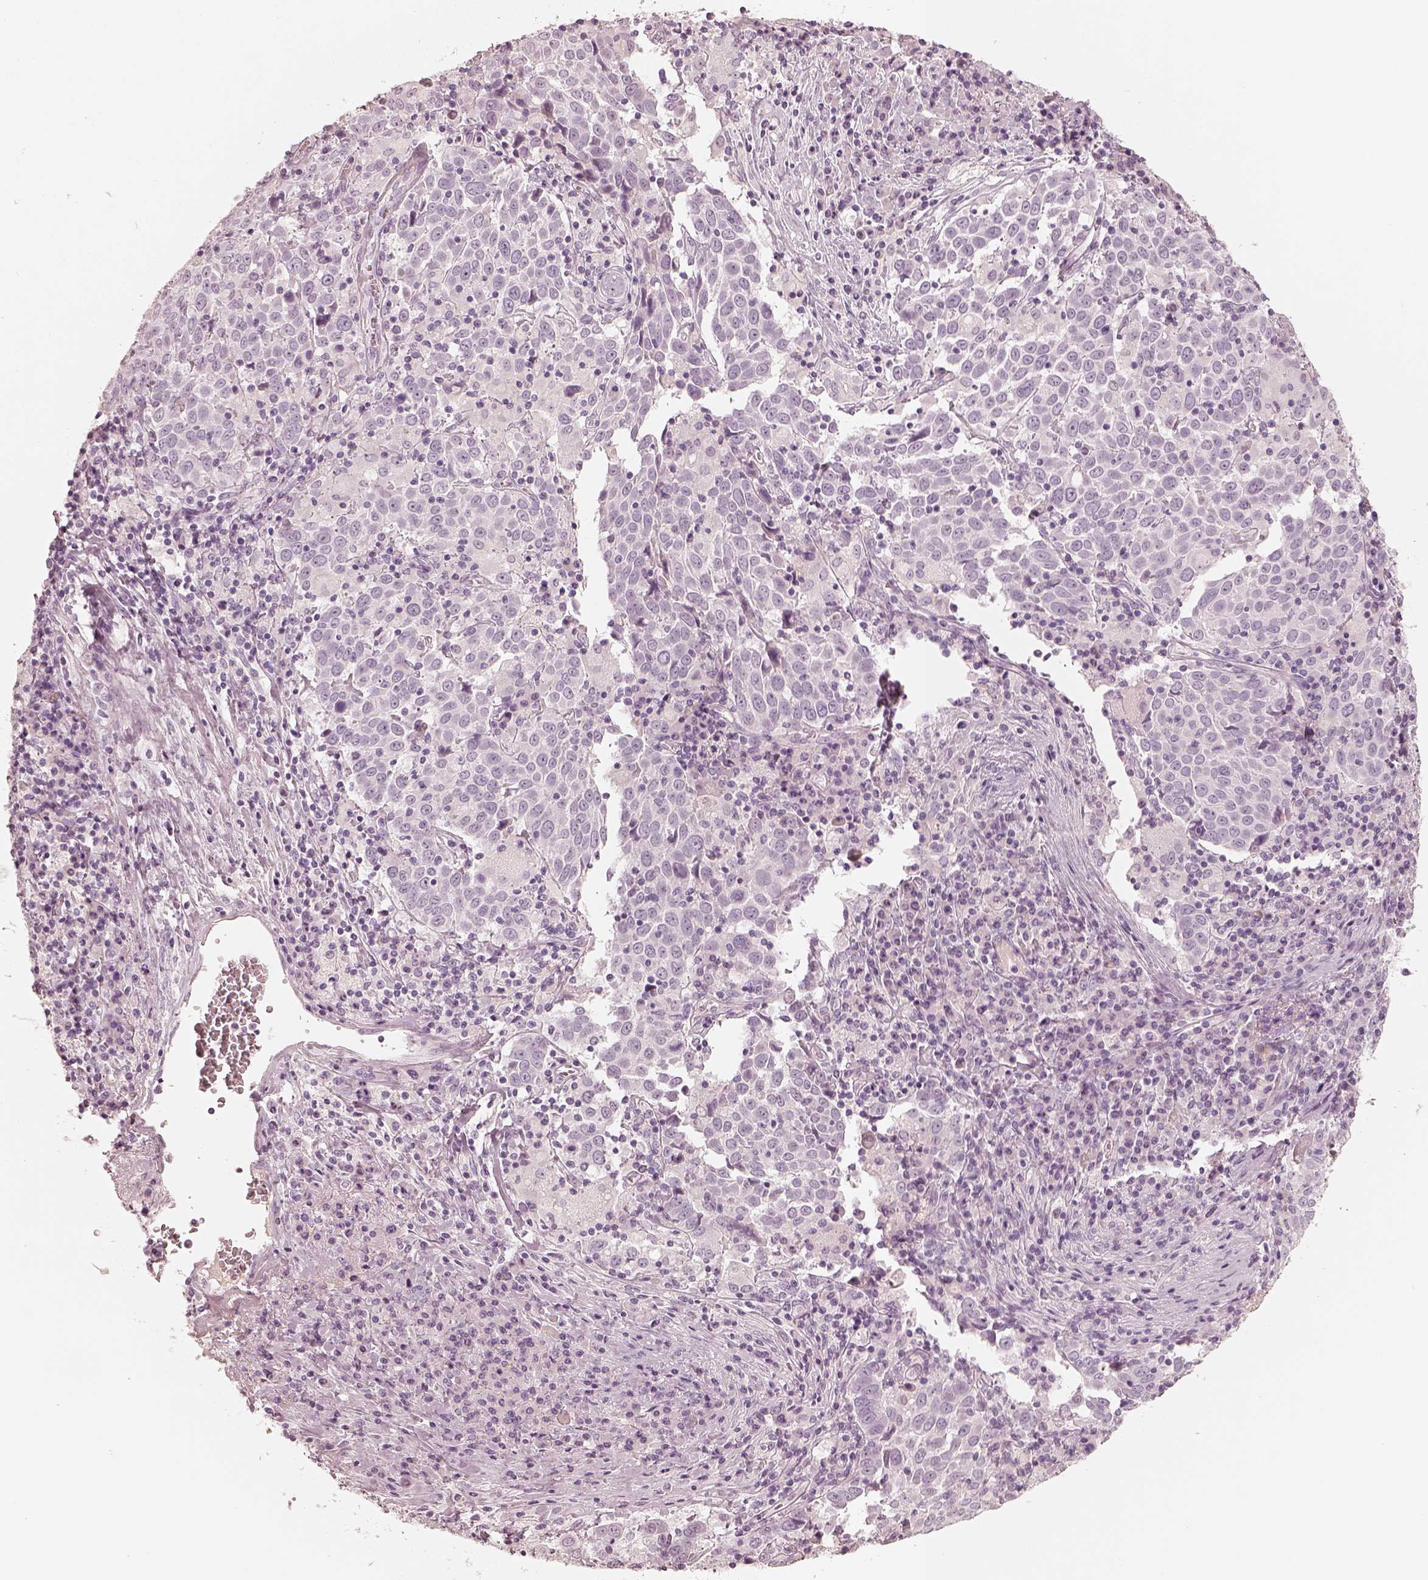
{"staining": {"intensity": "negative", "quantity": "none", "location": "none"}, "tissue": "lung cancer", "cell_type": "Tumor cells", "image_type": "cancer", "snomed": [{"axis": "morphology", "description": "Squamous cell carcinoma, NOS"}, {"axis": "topography", "description": "Lung"}], "caption": "Immunohistochemical staining of human lung squamous cell carcinoma exhibits no significant expression in tumor cells. (DAB (3,3'-diaminobenzidine) immunohistochemistry visualized using brightfield microscopy, high magnification).", "gene": "KRT82", "patient": {"sex": "male", "age": 57}}